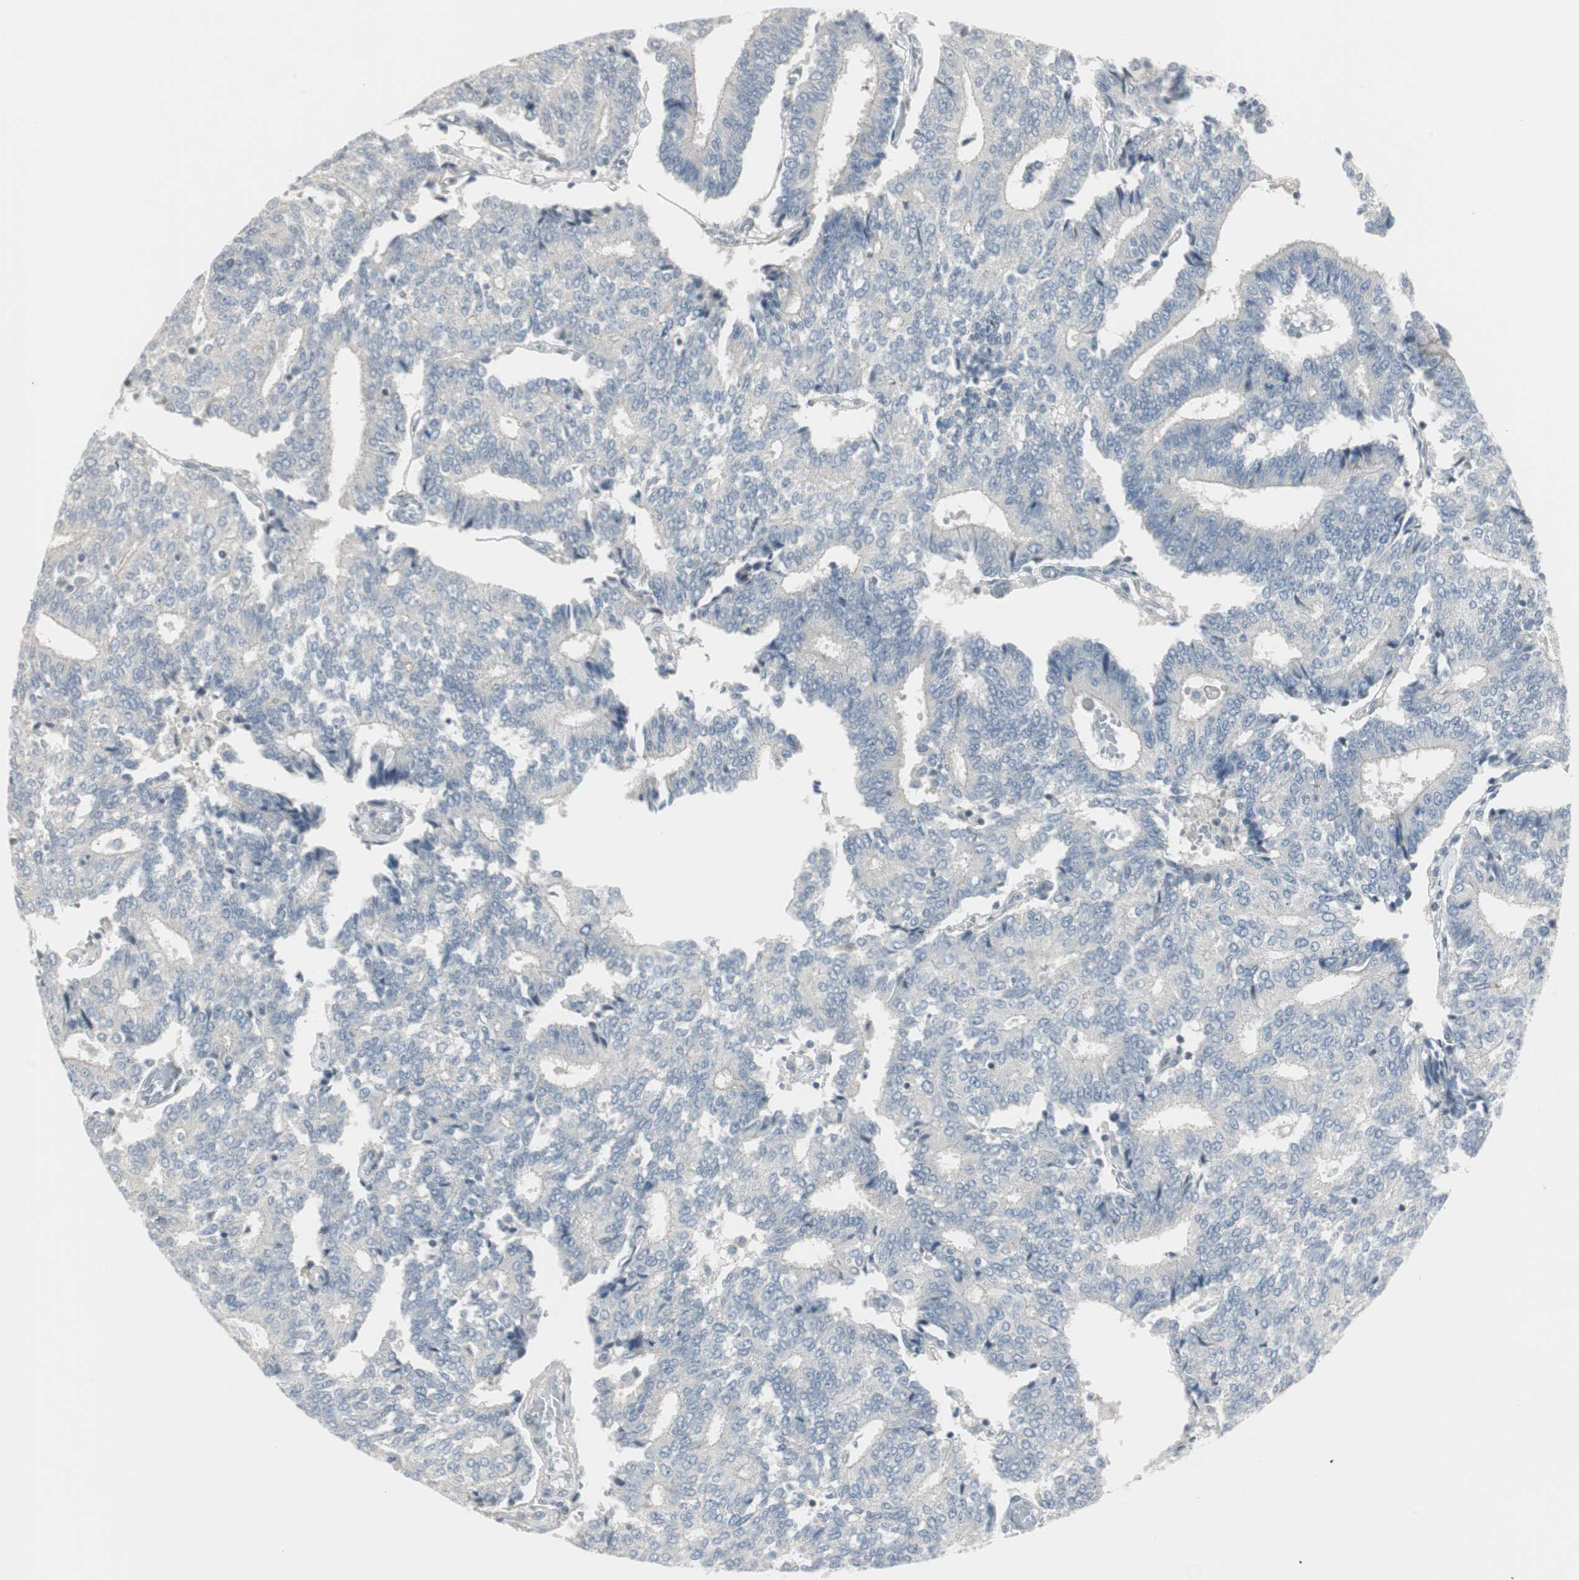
{"staining": {"intensity": "negative", "quantity": "none", "location": "none"}, "tissue": "prostate cancer", "cell_type": "Tumor cells", "image_type": "cancer", "snomed": [{"axis": "morphology", "description": "Adenocarcinoma, High grade"}, {"axis": "topography", "description": "Prostate"}], "caption": "DAB (3,3'-diaminobenzidine) immunohistochemical staining of prostate cancer (high-grade adenocarcinoma) shows no significant positivity in tumor cells.", "gene": "DMPK", "patient": {"sex": "male", "age": 55}}